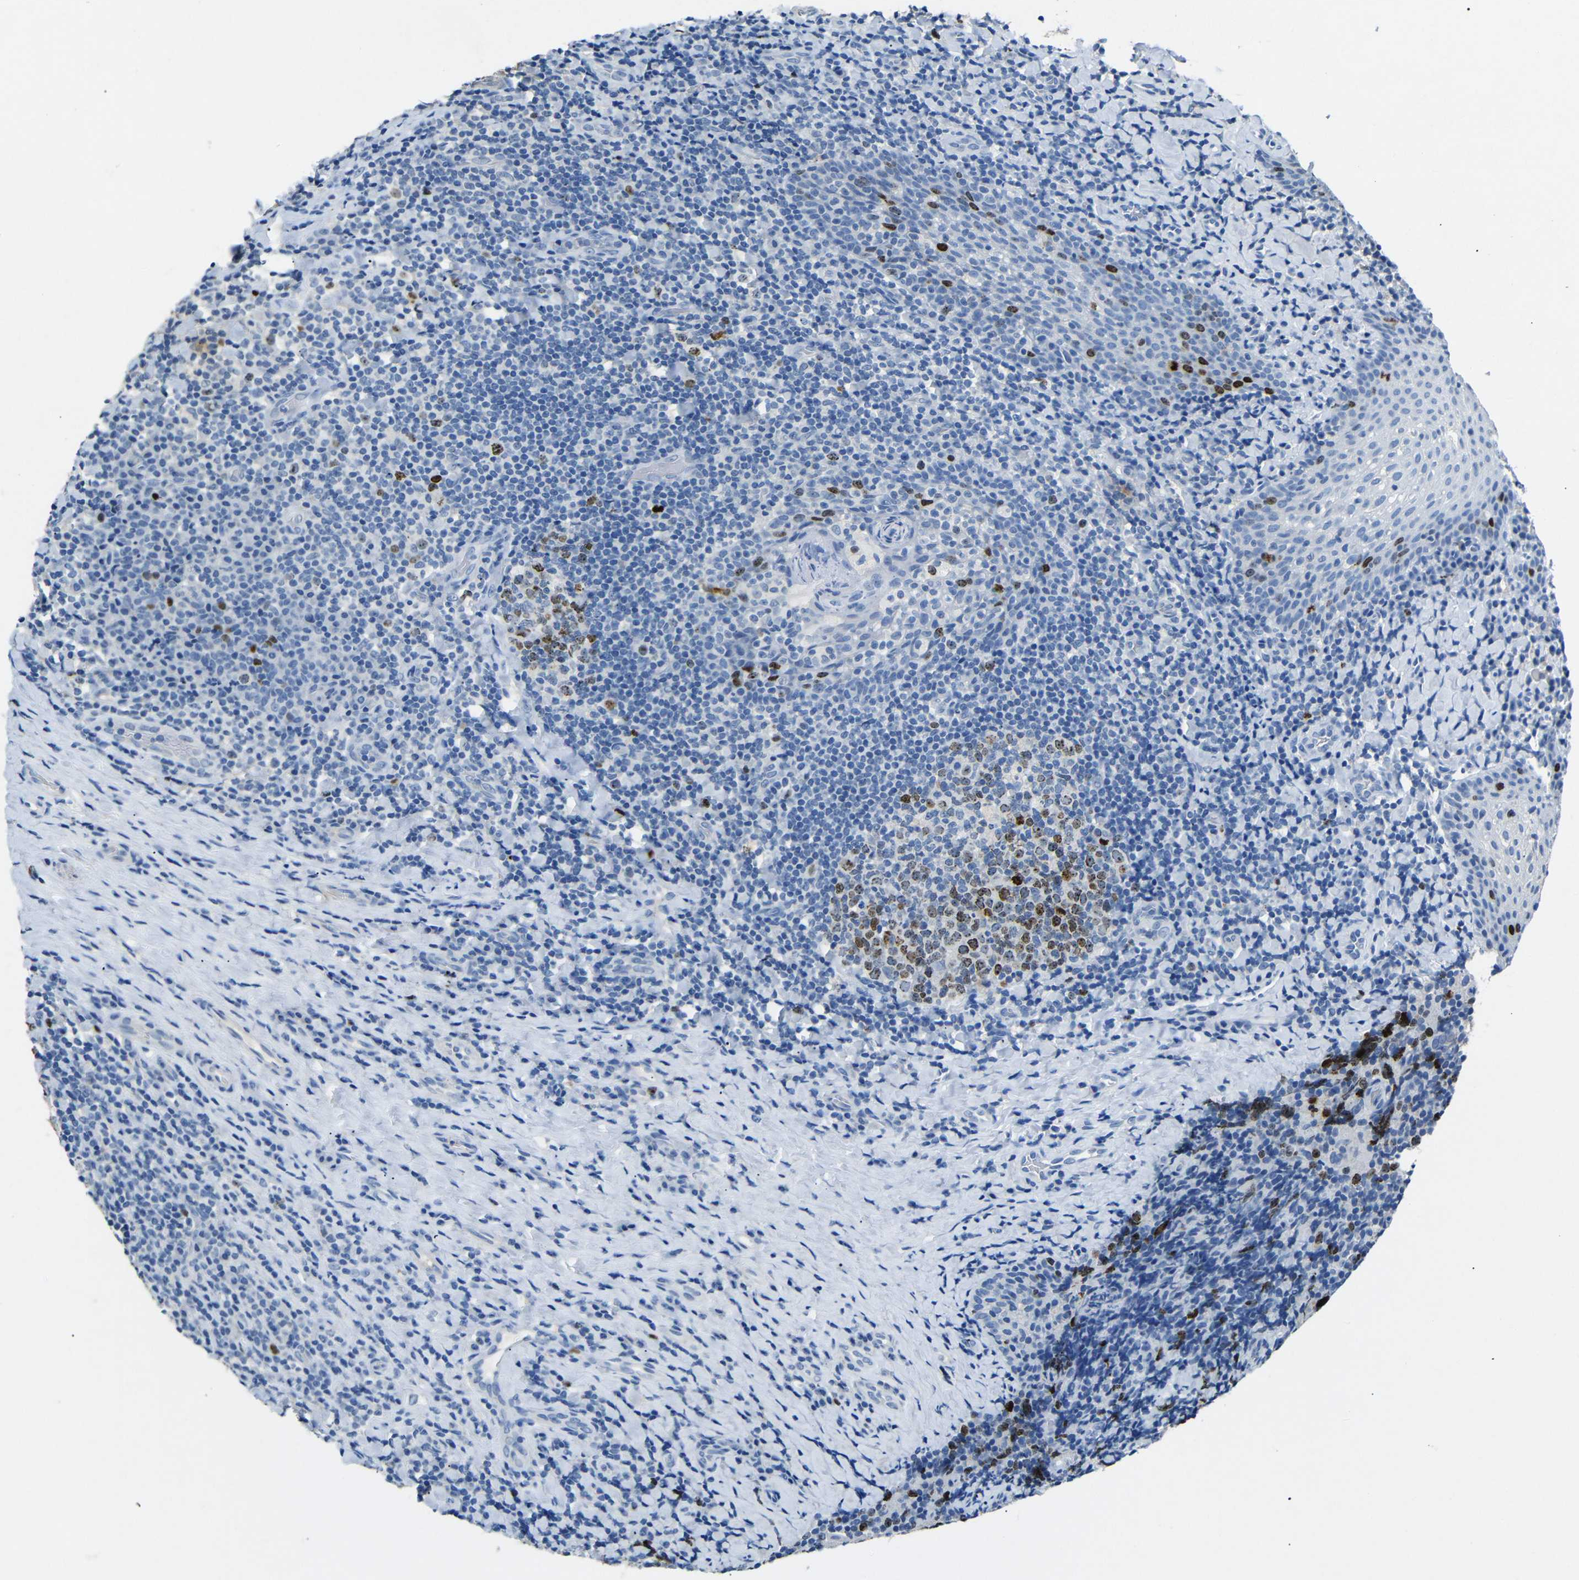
{"staining": {"intensity": "strong", "quantity": "25%-75%", "location": "nuclear"}, "tissue": "tonsil", "cell_type": "Germinal center cells", "image_type": "normal", "snomed": [{"axis": "morphology", "description": "Normal tissue, NOS"}, {"axis": "topography", "description": "Tonsil"}], "caption": "Normal tonsil shows strong nuclear staining in approximately 25%-75% of germinal center cells Ihc stains the protein in brown and the nuclei are stained blue..", "gene": "INCENP", "patient": {"sex": "male", "age": 17}}